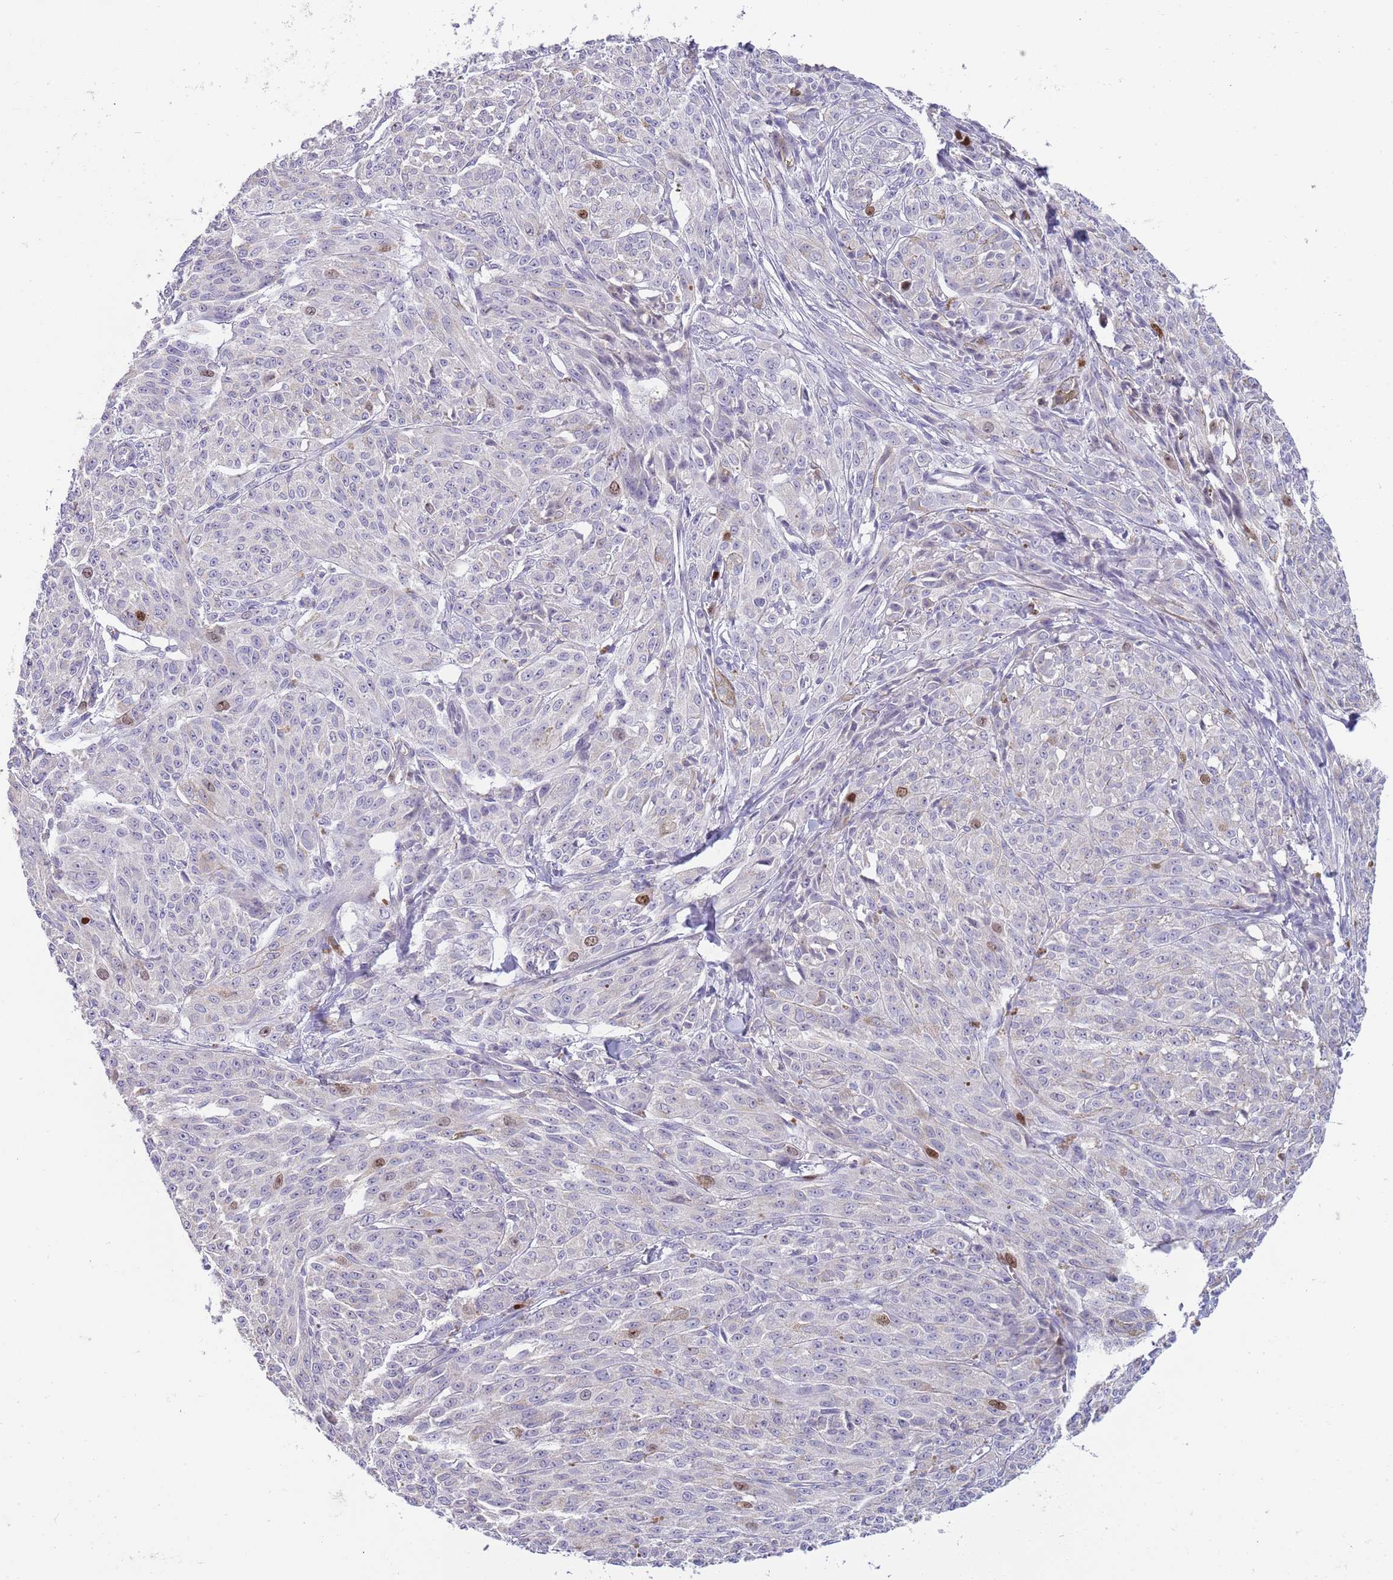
{"staining": {"intensity": "negative", "quantity": "none", "location": "none"}, "tissue": "melanoma", "cell_type": "Tumor cells", "image_type": "cancer", "snomed": [{"axis": "morphology", "description": "Malignant melanoma, NOS"}, {"axis": "topography", "description": "Skin"}], "caption": "DAB immunohistochemical staining of melanoma demonstrates no significant positivity in tumor cells.", "gene": "PIMREG", "patient": {"sex": "female", "age": 52}}